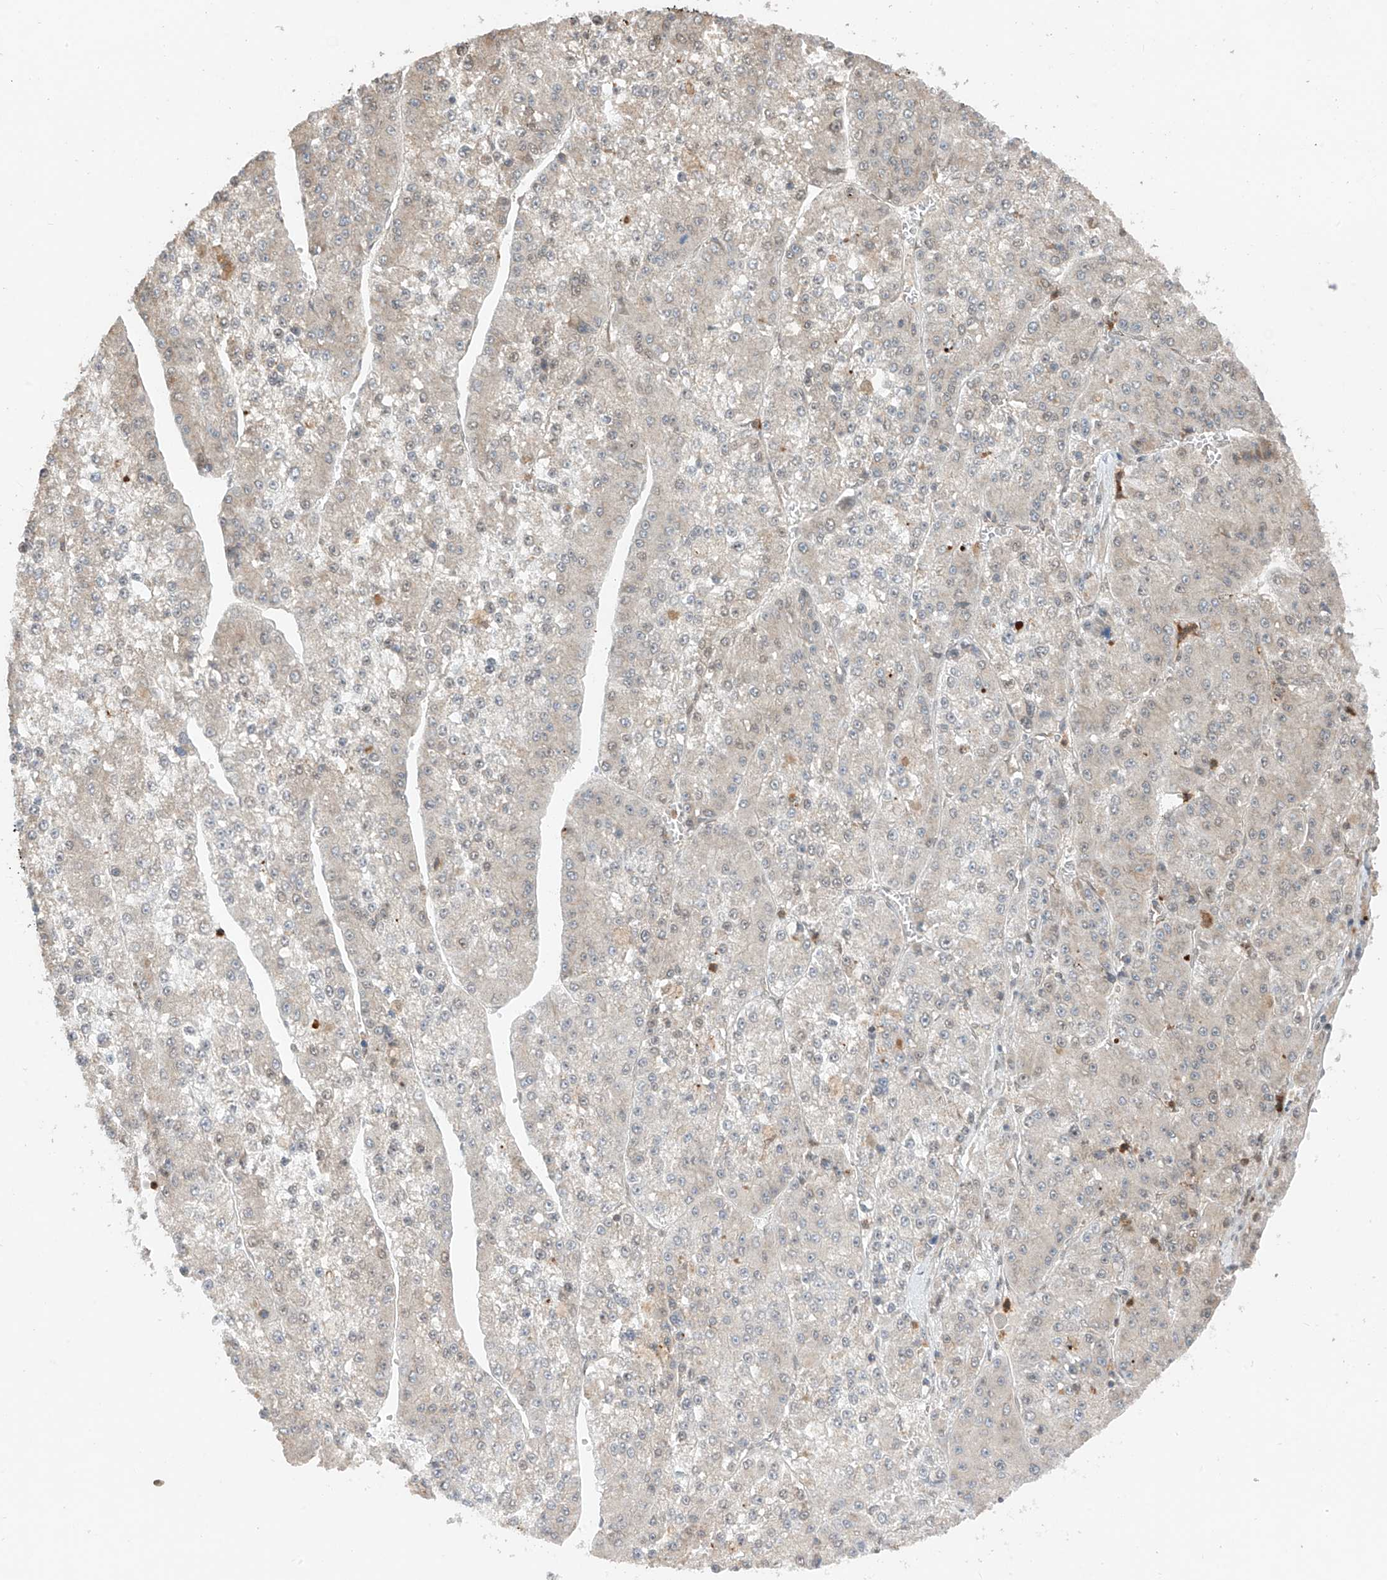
{"staining": {"intensity": "weak", "quantity": "<25%", "location": "nuclear"}, "tissue": "liver cancer", "cell_type": "Tumor cells", "image_type": "cancer", "snomed": [{"axis": "morphology", "description": "Carcinoma, Hepatocellular, NOS"}, {"axis": "topography", "description": "Liver"}], "caption": "Tumor cells show no significant staining in hepatocellular carcinoma (liver). Nuclei are stained in blue.", "gene": "AHCTF1", "patient": {"sex": "female", "age": 73}}